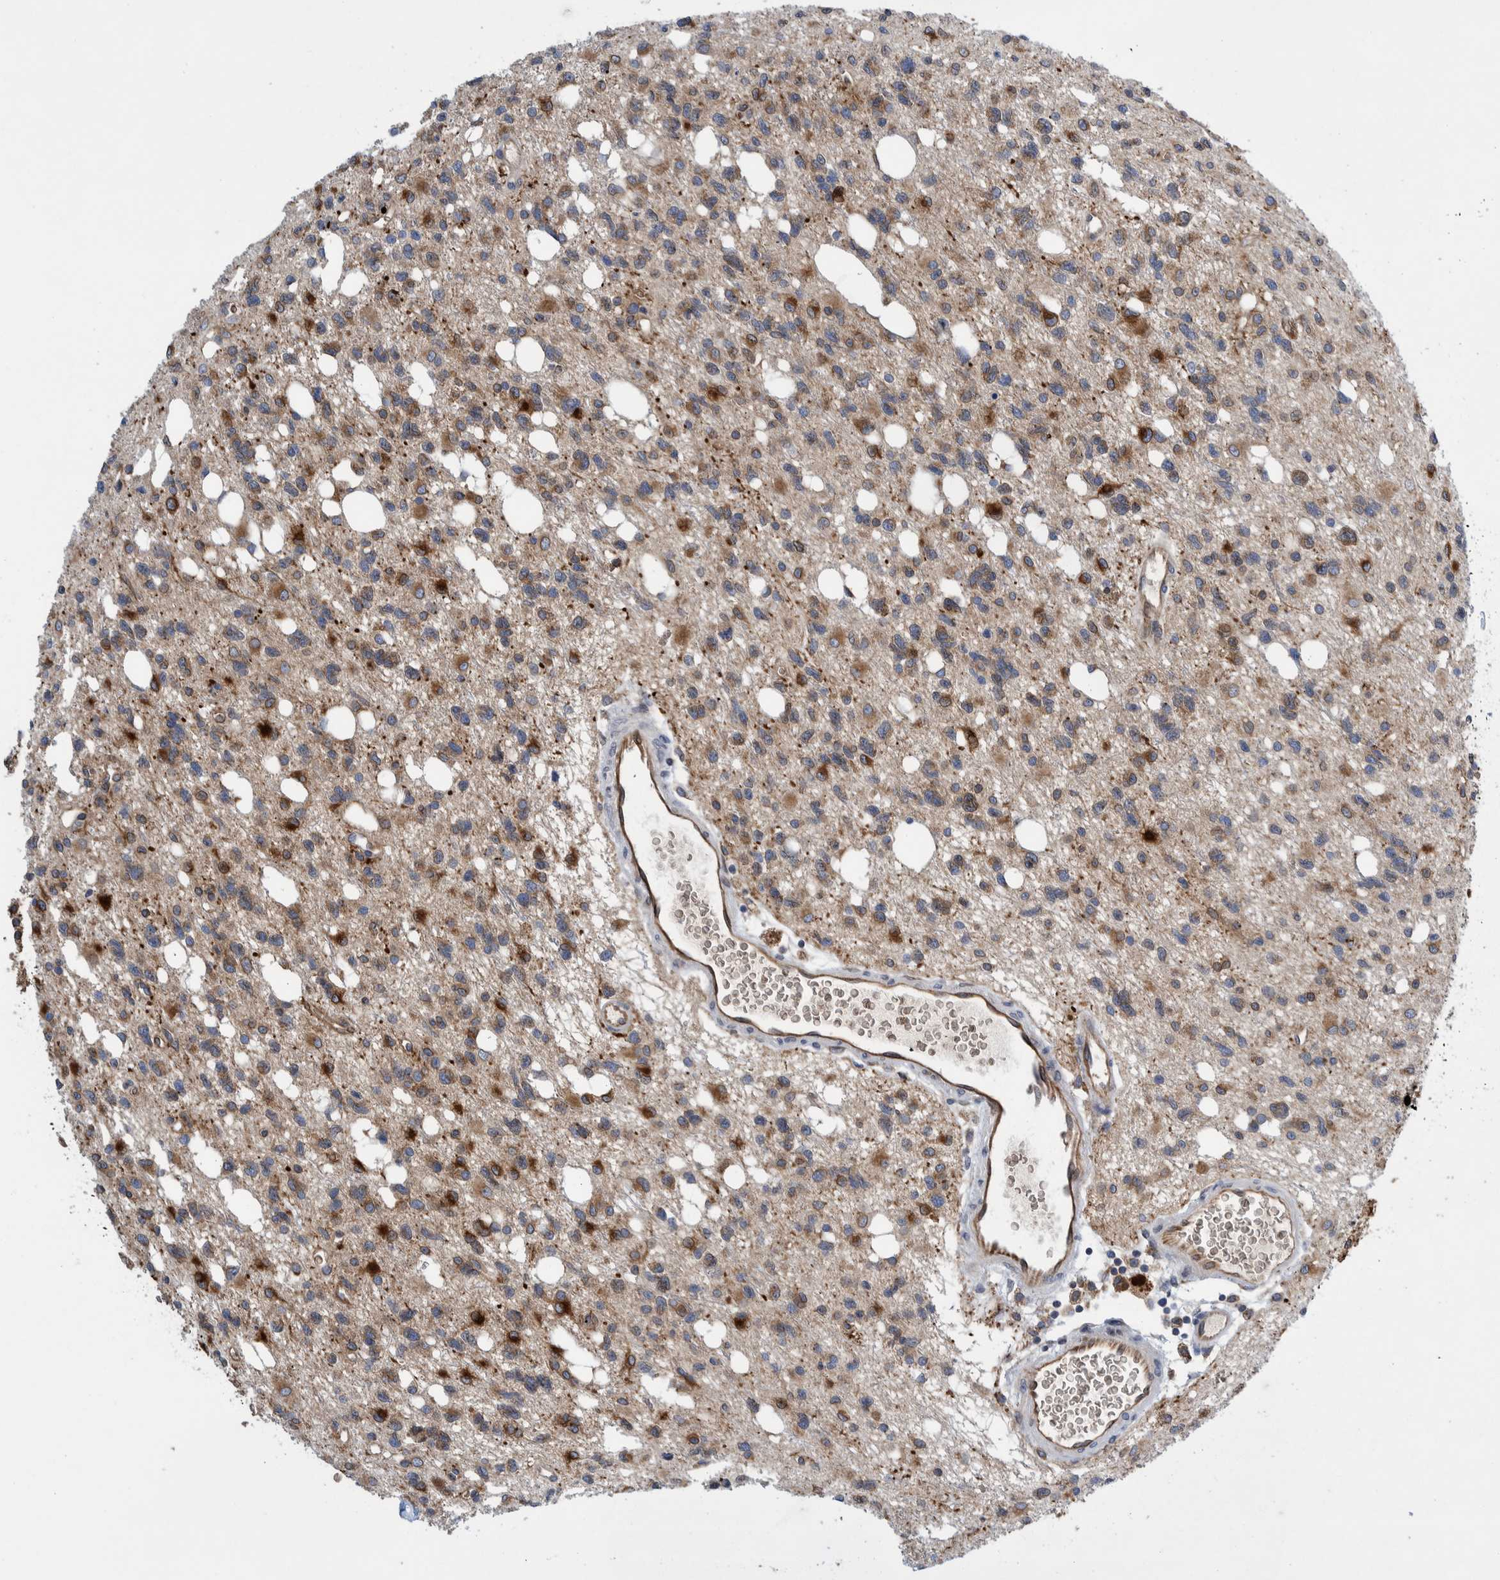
{"staining": {"intensity": "strong", "quantity": "25%-75%", "location": "cytoplasmic/membranous"}, "tissue": "glioma", "cell_type": "Tumor cells", "image_type": "cancer", "snomed": [{"axis": "morphology", "description": "Glioma, malignant, High grade"}, {"axis": "topography", "description": "Brain"}], "caption": "Malignant glioma (high-grade) stained with a protein marker demonstrates strong staining in tumor cells.", "gene": "THEM6", "patient": {"sex": "female", "age": 62}}